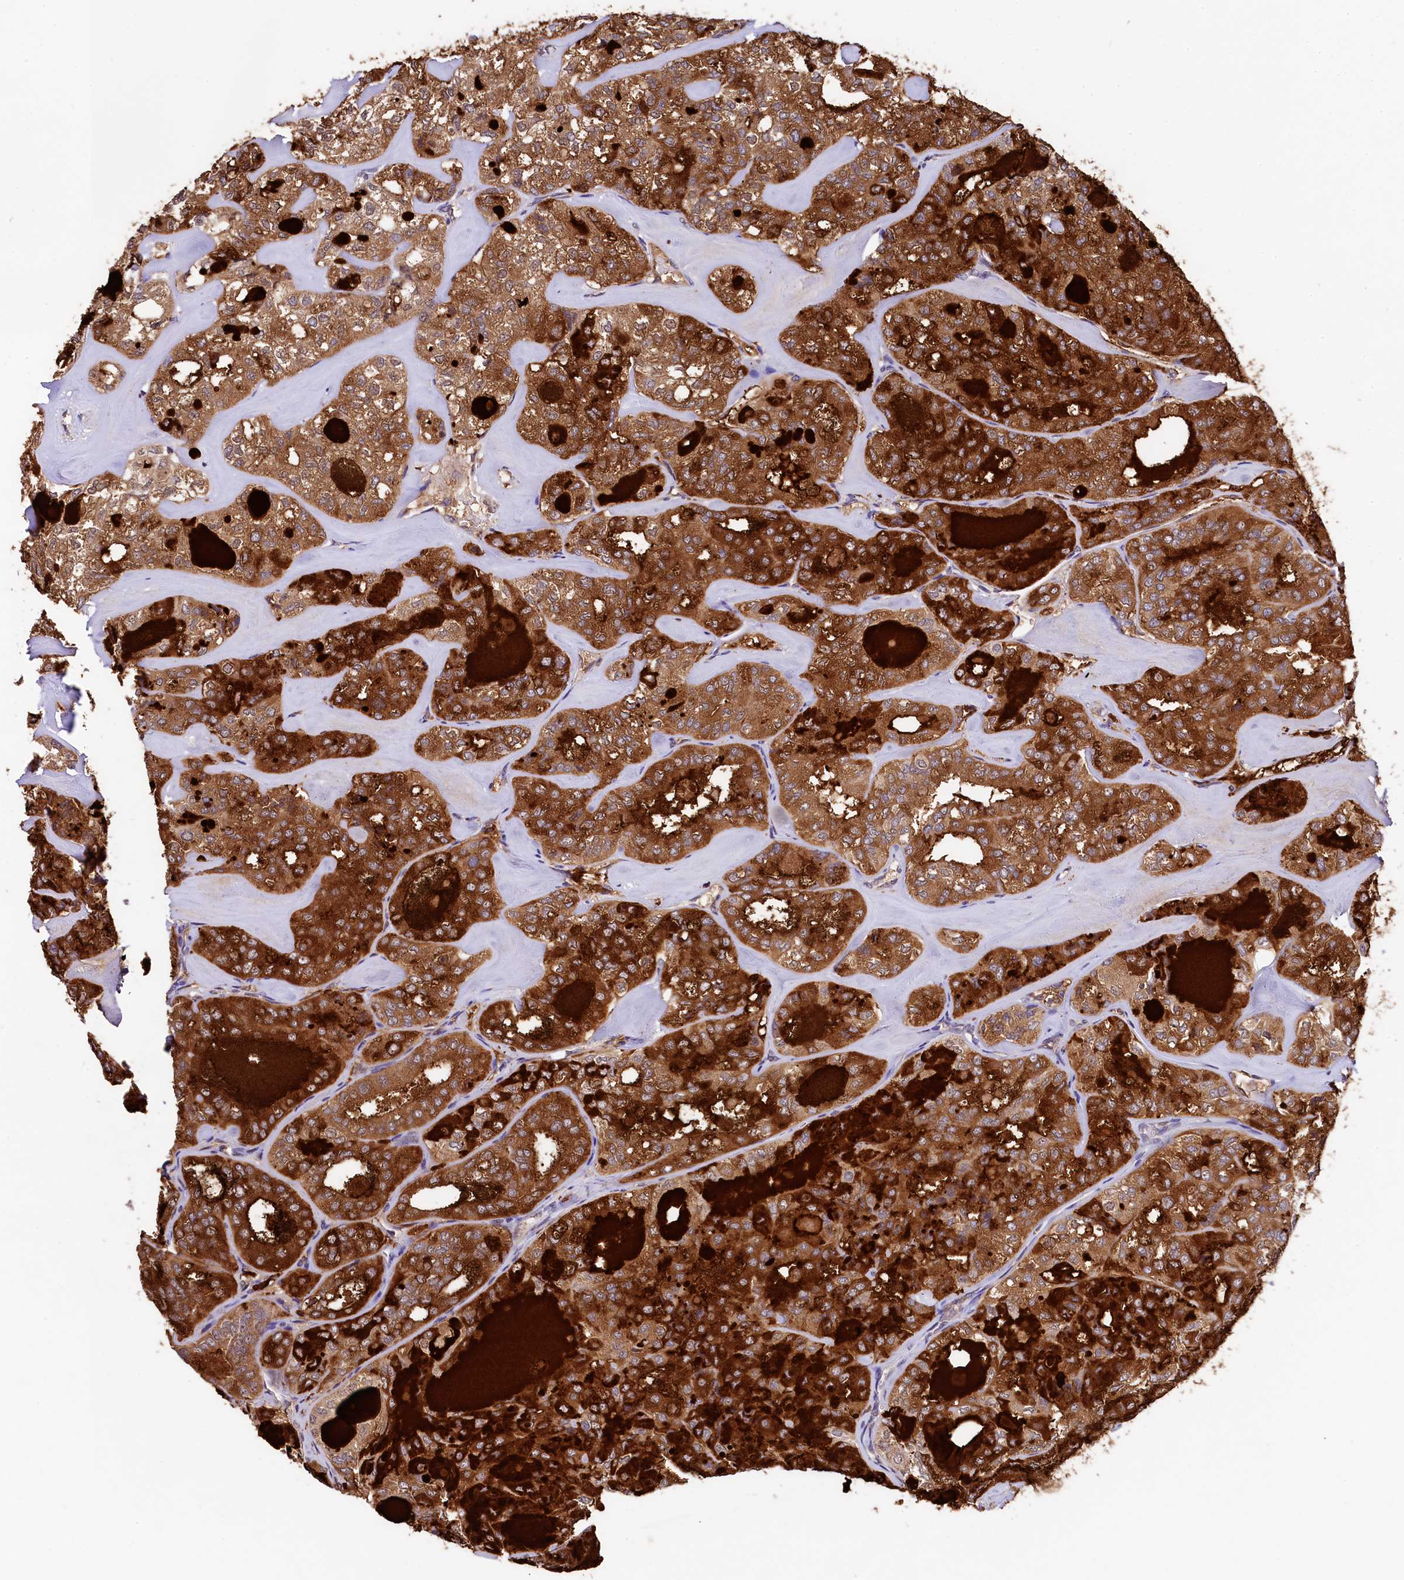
{"staining": {"intensity": "strong", "quantity": "25%-75%", "location": "cytoplasmic/membranous"}, "tissue": "thyroid cancer", "cell_type": "Tumor cells", "image_type": "cancer", "snomed": [{"axis": "morphology", "description": "Follicular adenoma carcinoma, NOS"}, {"axis": "topography", "description": "Thyroid gland"}], "caption": "Thyroid cancer (follicular adenoma carcinoma) stained with a brown dye displays strong cytoplasmic/membranous positive staining in approximately 25%-75% of tumor cells.", "gene": "HECTD4", "patient": {"sex": "male", "age": 75}}